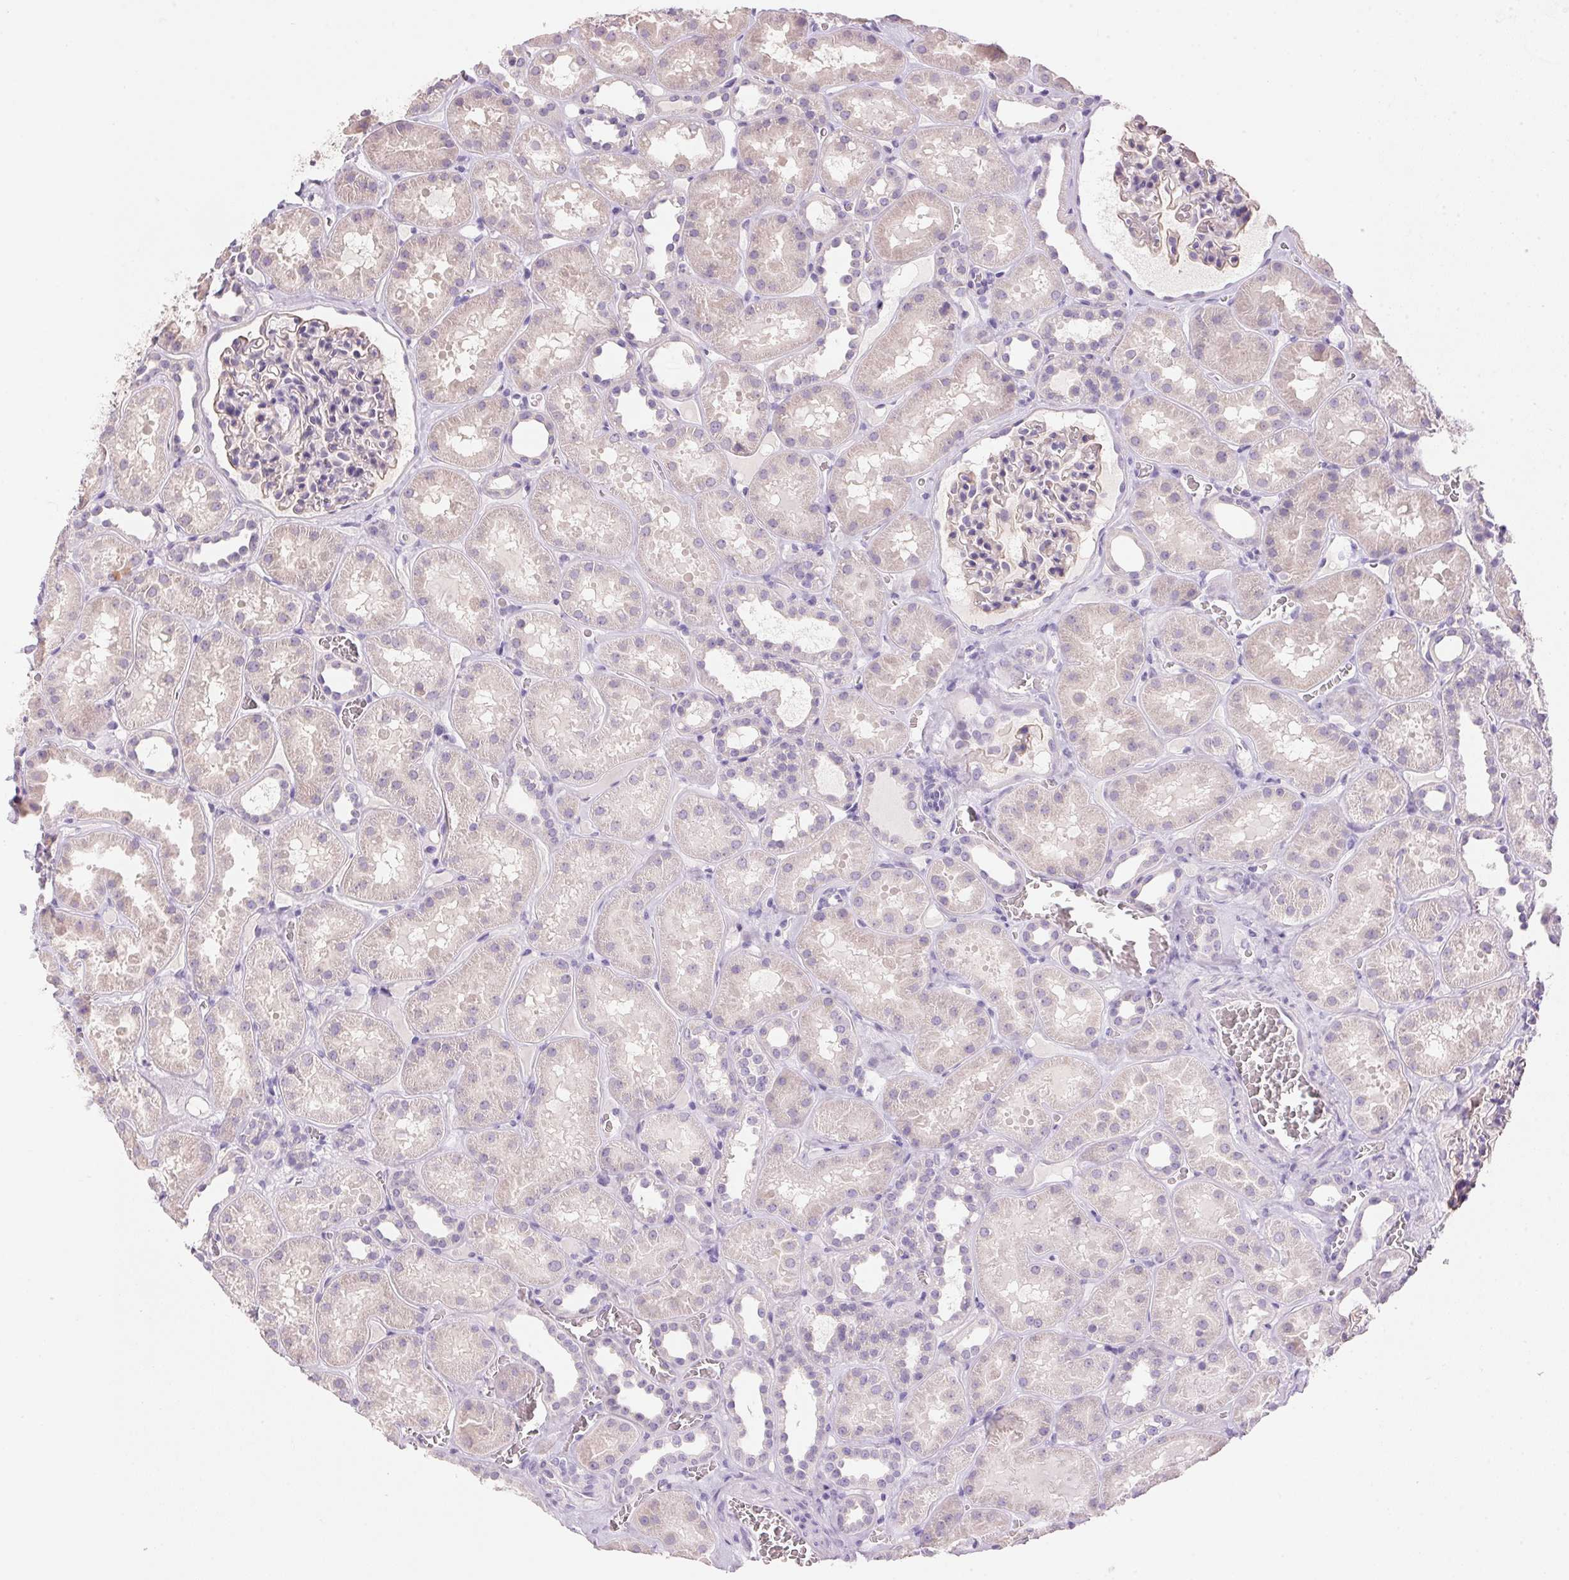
{"staining": {"intensity": "negative", "quantity": "none", "location": "none"}, "tissue": "kidney", "cell_type": "Cells in glomeruli", "image_type": "normal", "snomed": [{"axis": "morphology", "description": "Normal tissue, NOS"}, {"axis": "topography", "description": "Kidney"}], "caption": "Kidney was stained to show a protein in brown. There is no significant positivity in cells in glomeruli.", "gene": "HSD17B2", "patient": {"sex": "female", "age": 41}}